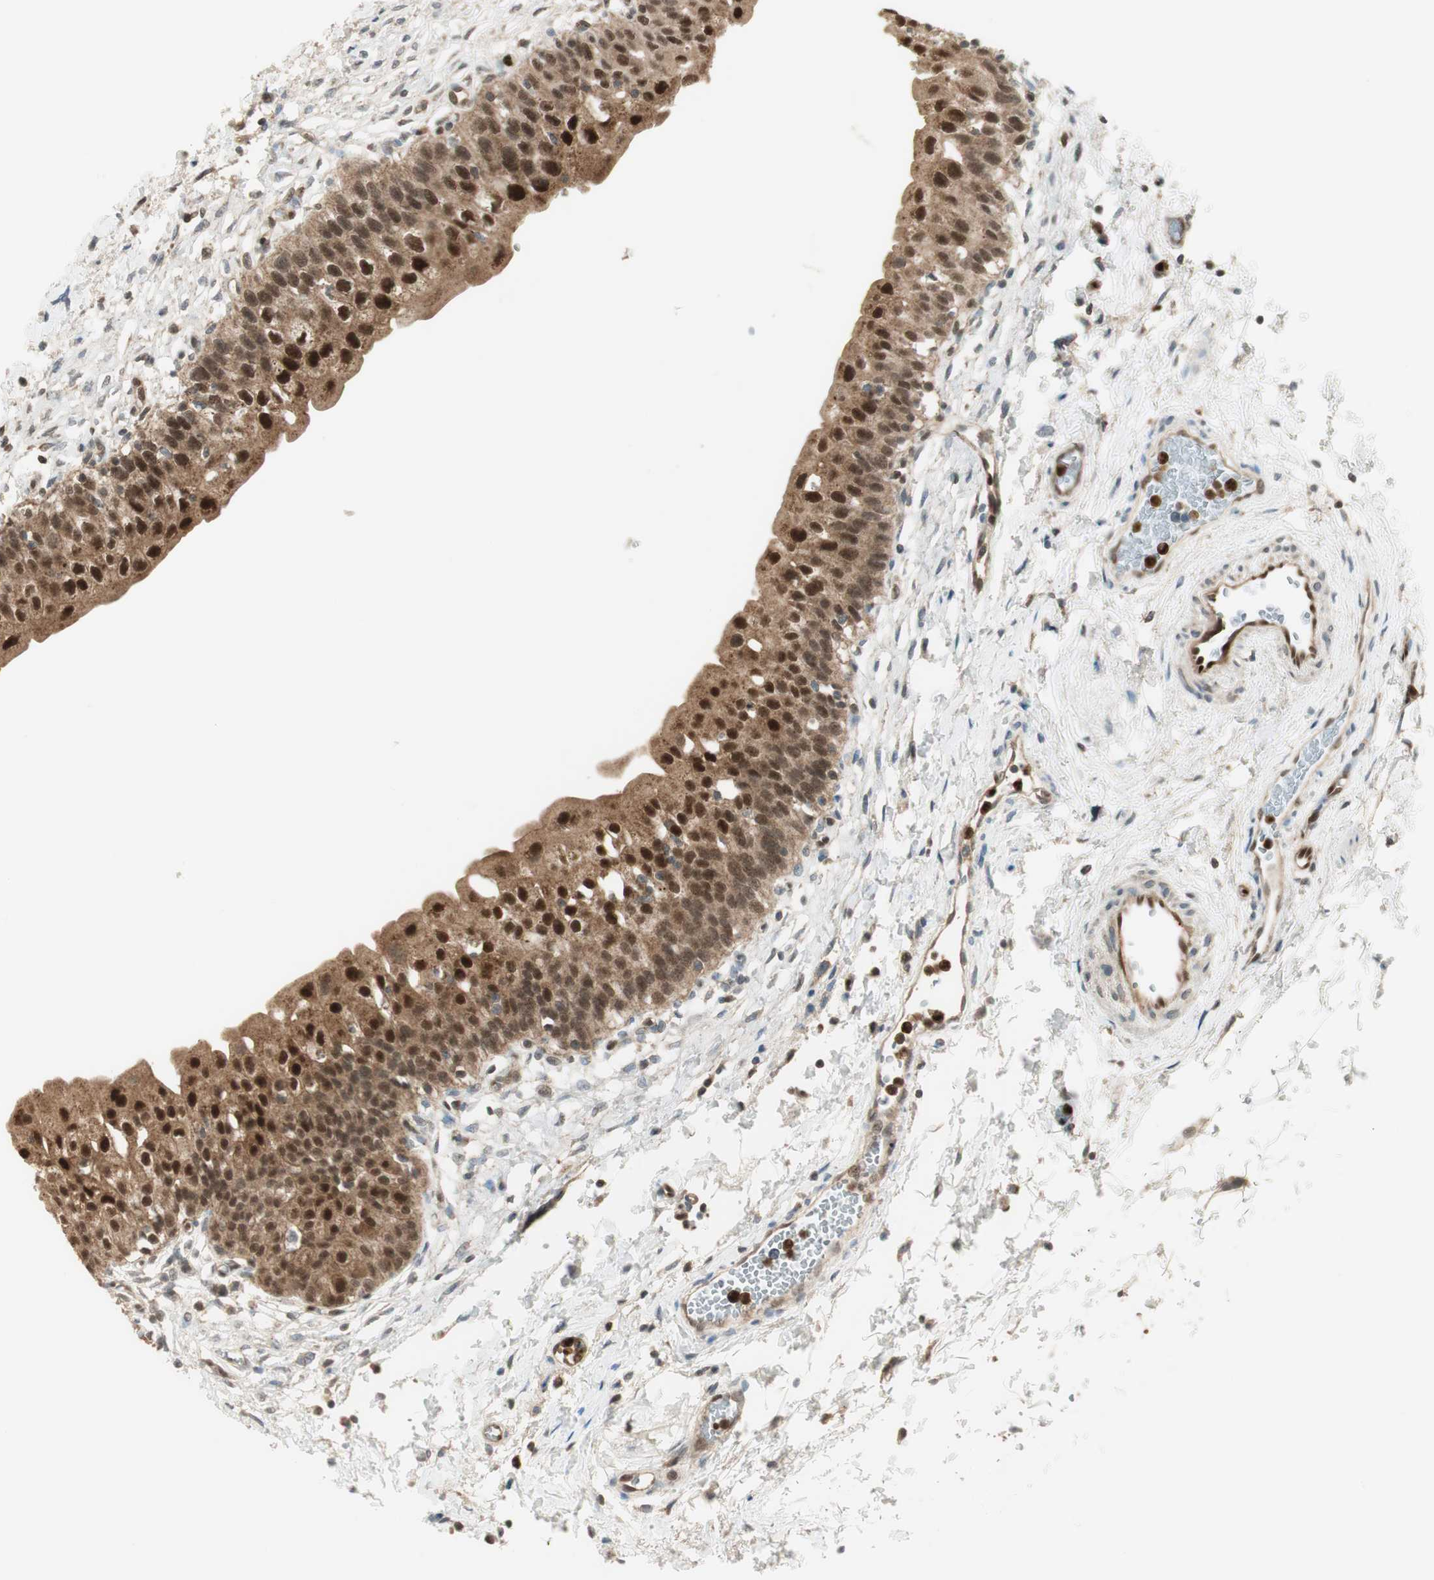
{"staining": {"intensity": "strong", "quantity": ">75%", "location": "cytoplasmic/membranous,nuclear"}, "tissue": "urinary bladder", "cell_type": "Urothelial cells", "image_type": "normal", "snomed": [{"axis": "morphology", "description": "Normal tissue, NOS"}, {"axis": "topography", "description": "Urinary bladder"}], "caption": "Urinary bladder stained with DAB (3,3'-diaminobenzidine) immunohistochemistry (IHC) displays high levels of strong cytoplasmic/membranous,nuclear expression in approximately >75% of urothelial cells.", "gene": "LTA4H", "patient": {"sex": "male", "age": 55}}